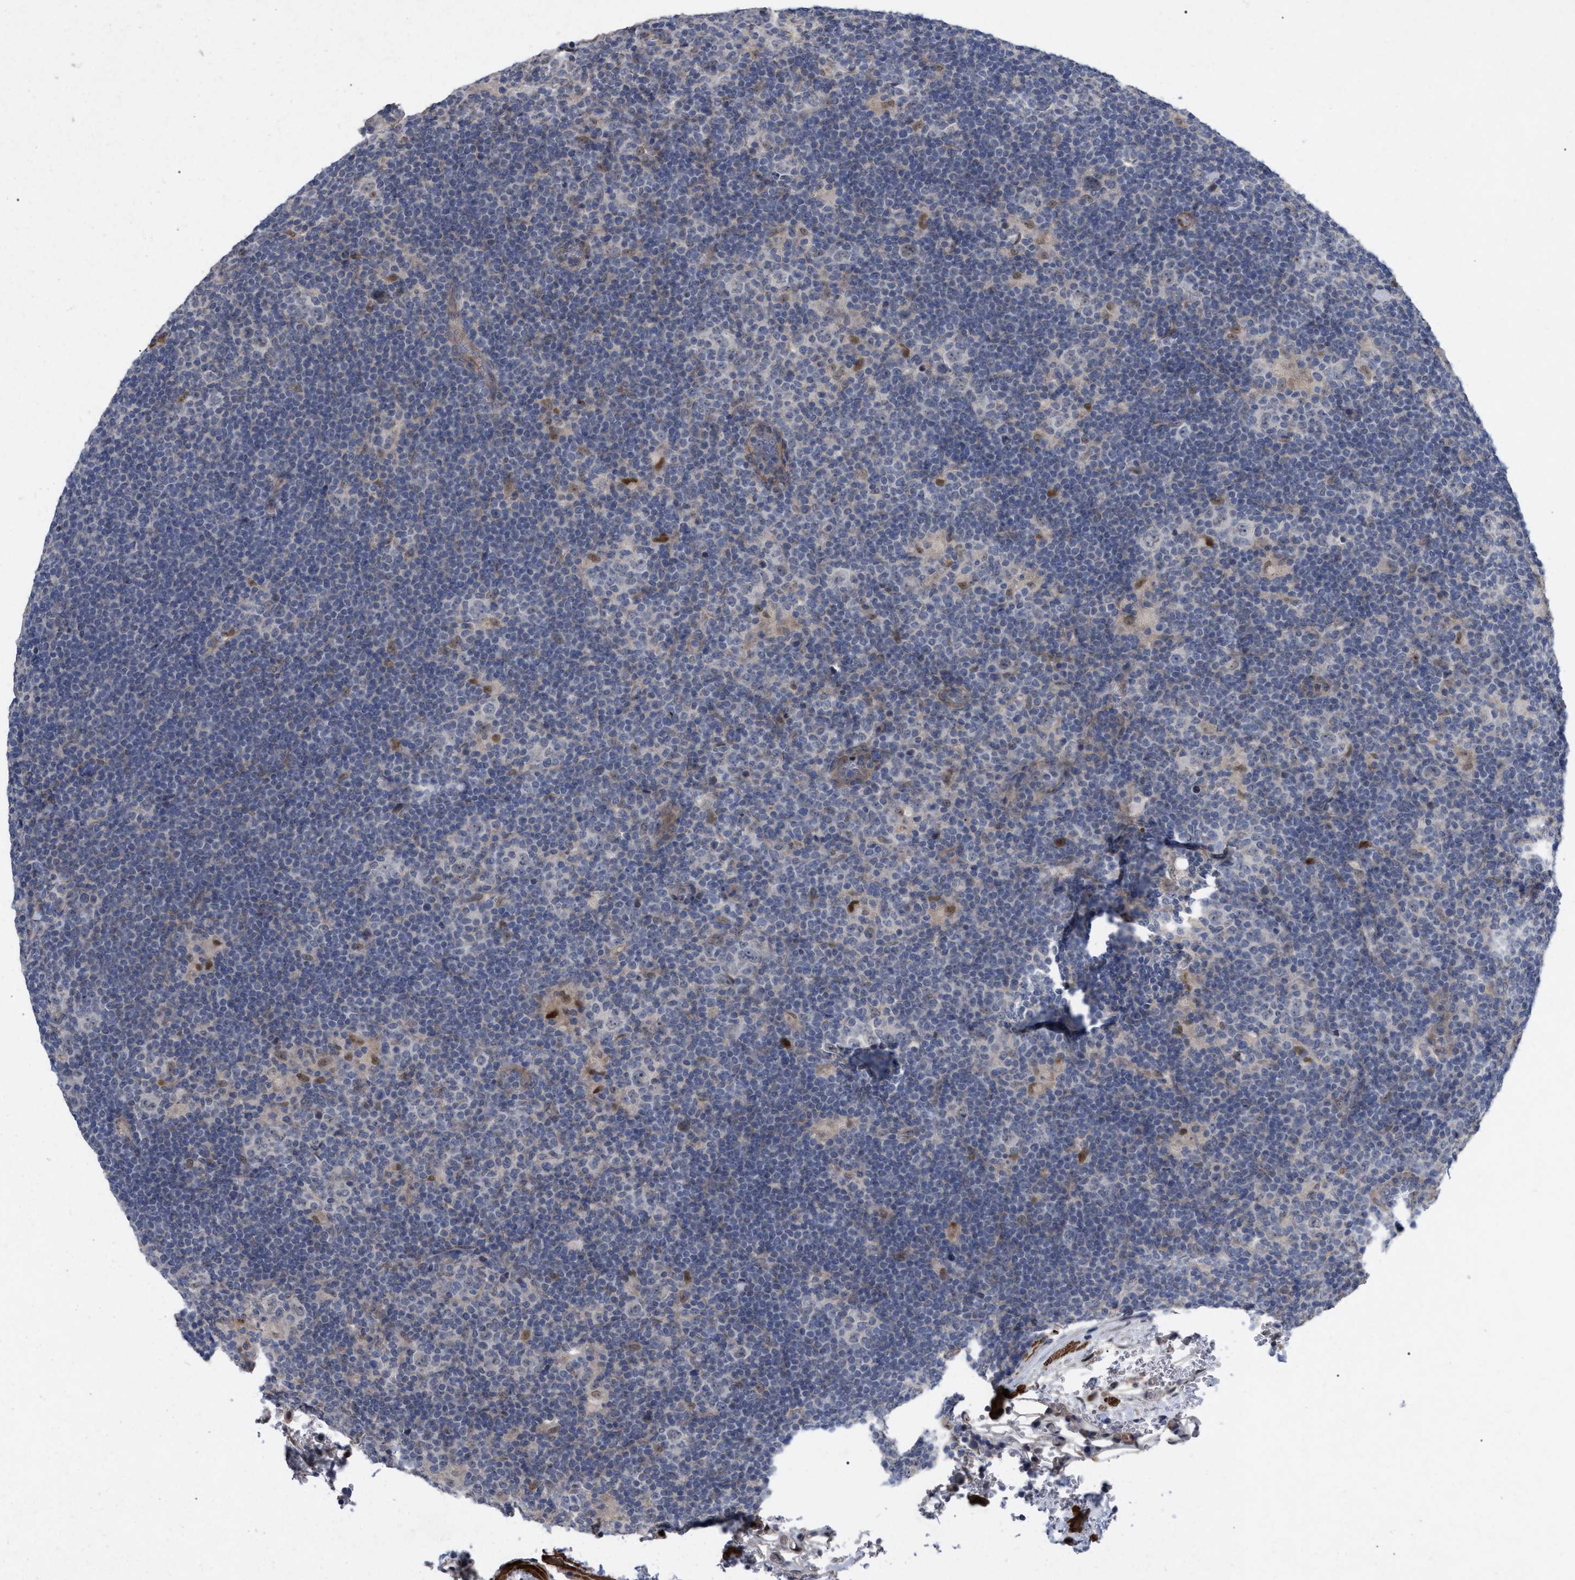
{"staining": {"intensity": "negative", "quantity": "none", "location": "none"}, "tissue": "lymphoma", "cell_type": "Tumor cells", "image_type": "cancer", "snomed": [{"axis": "morphology", "description": "Hodgkin's disease, NOS"}, {"axis": "topography", "description": "Lymph node"}], "caption": "A high-resolution histopathology image shows immunohistochemistry (IHC) staining of lymphoma, which reveals no significant staining in tumor cells. (DAB IHC, high magnification).", "gene": "ST6GALNAC6", "patient": {"sex": "female", "age": 57}}